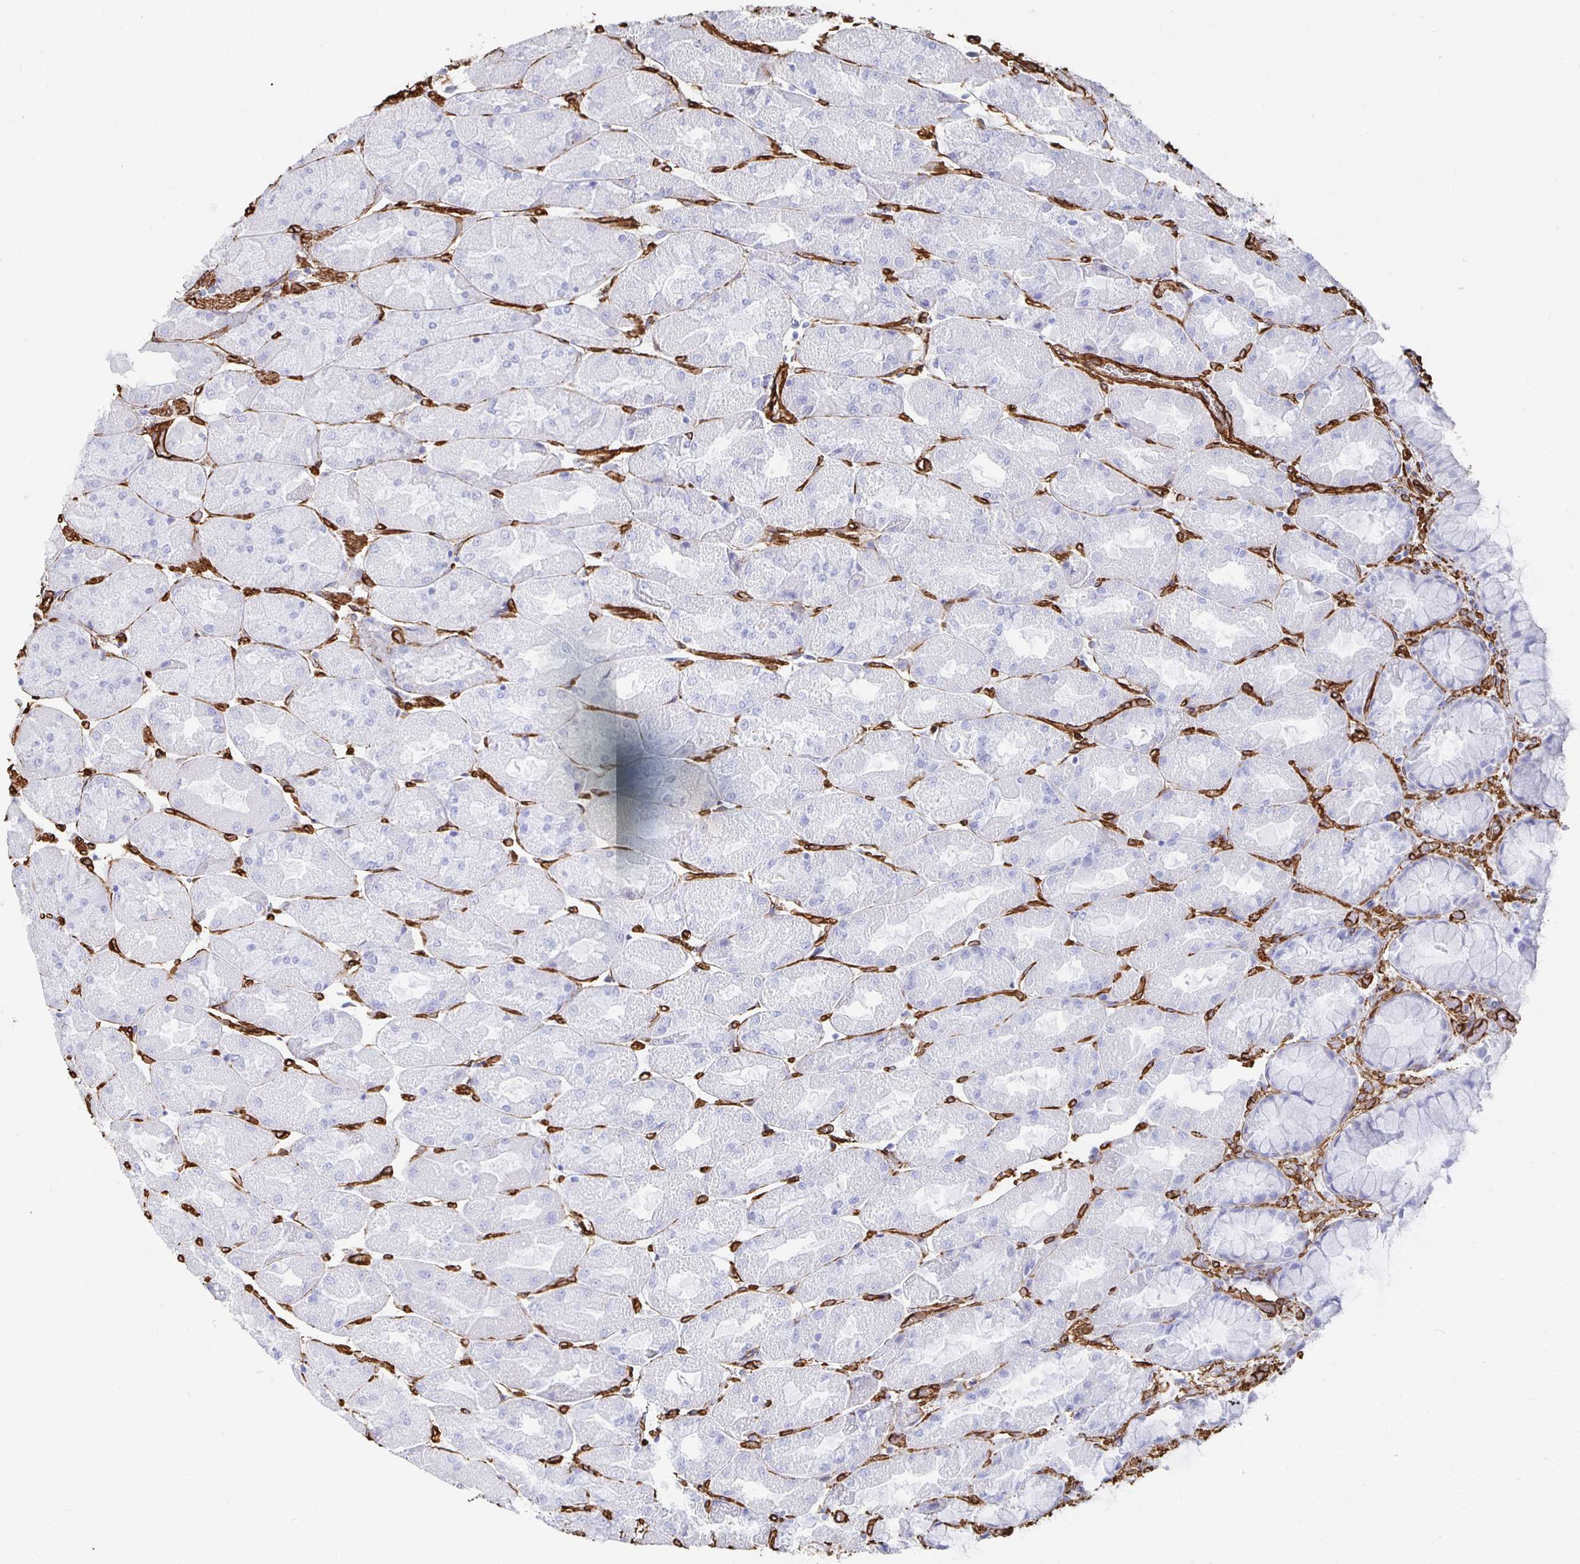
{"staining": {"intensity": "negative", "quantity": "none", "location": "none"}, "tissue": "stomach", "cell_type": "Glandular cells", "image_type": "normal", "snomed": [{"axis": "morphology", "description": "Normal tissue, NOS"}, {"axis": "topography", "description": "Stomach"}], "caption": "Immunohistochemistry image of unremarkable stomach: human stomach stained with DAB reveals no significant protein expression in glandular cells. The staining was performed using DAB to visualize the protein expression in brown, while the nuclei were stained in blue with hematoxylin (Magnification: 20x).", "gene": "VIPR2", "patient": {"sex": "female", "age": 61}}